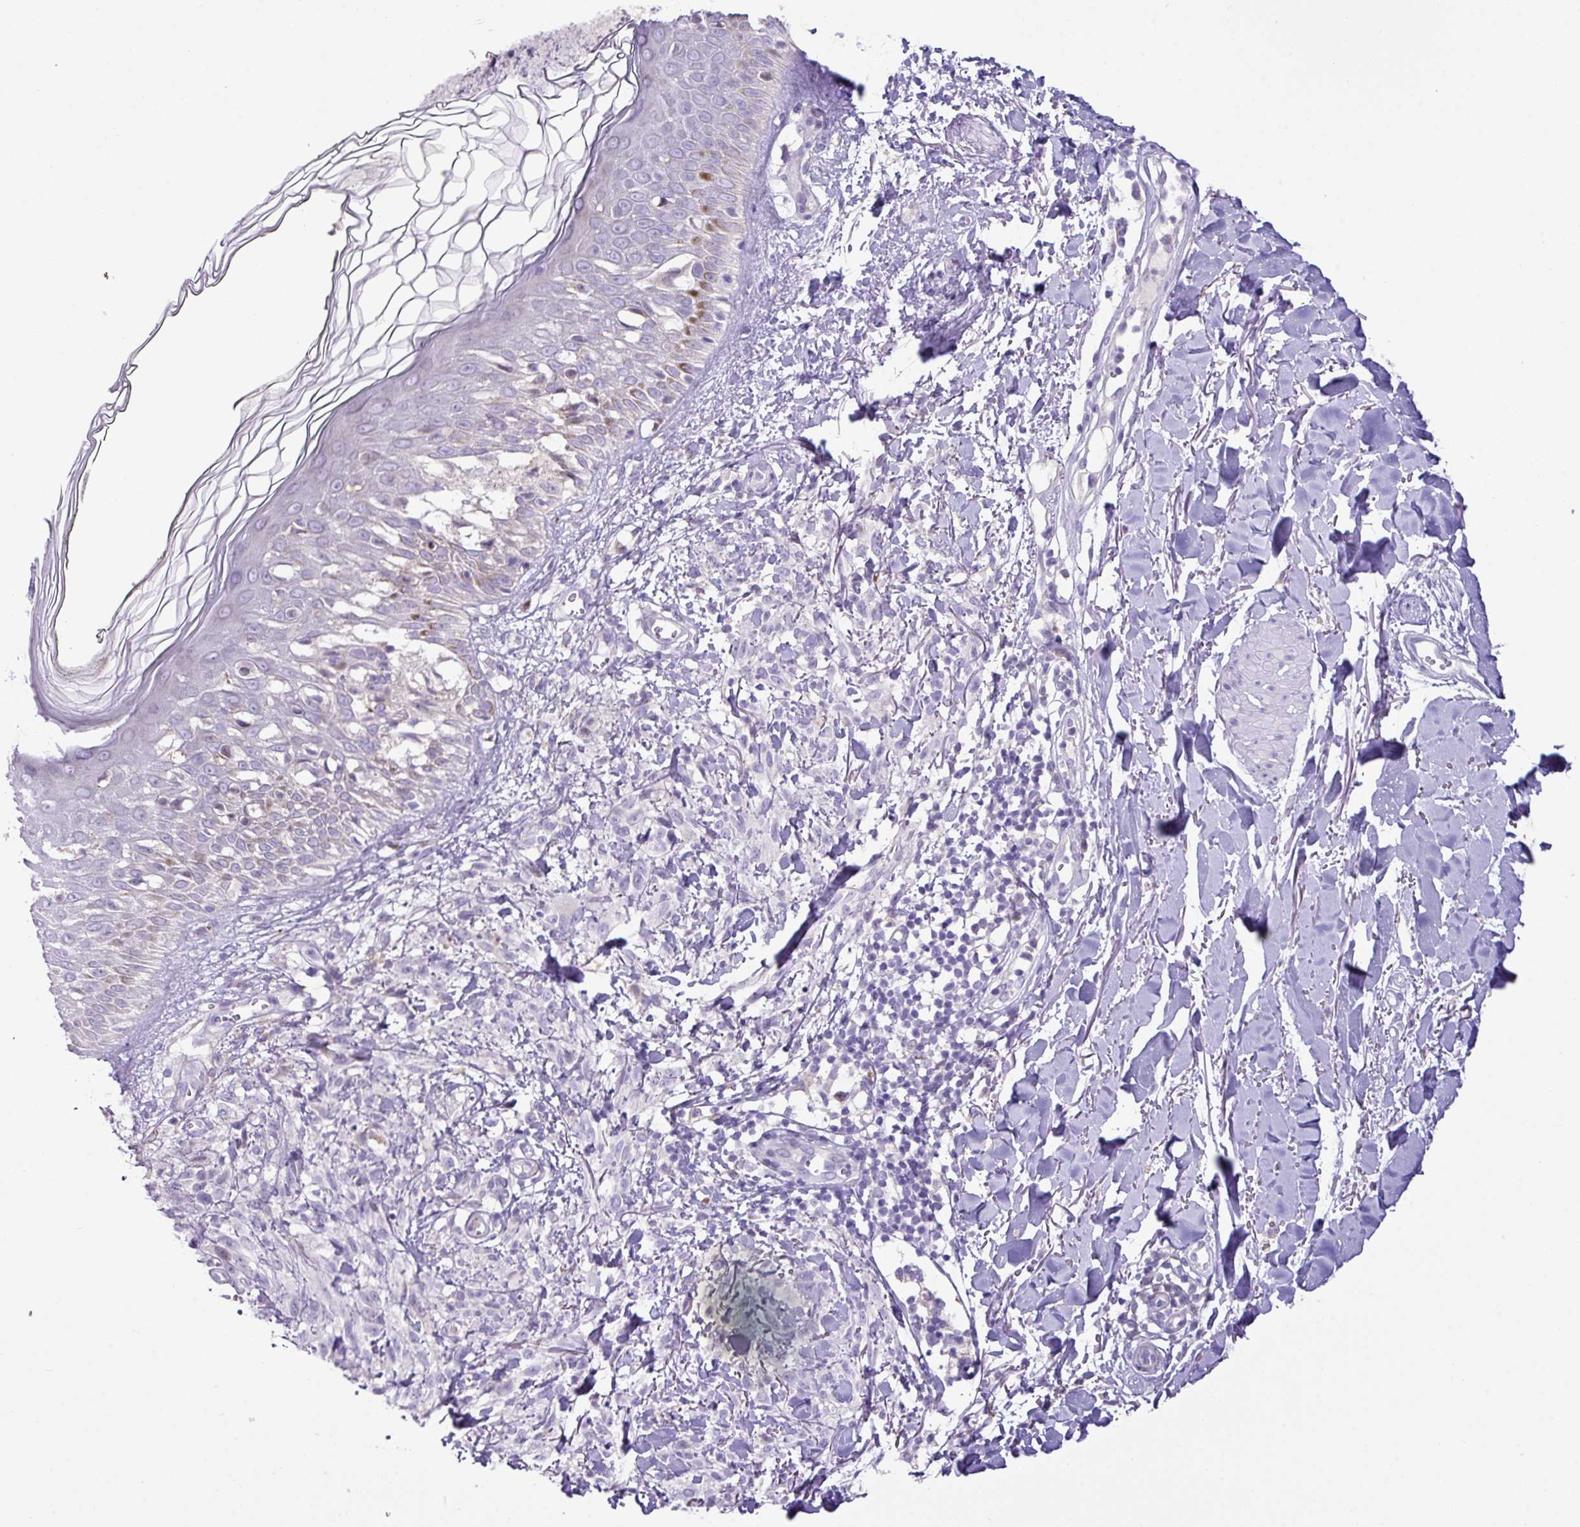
{"staining": {"intensity": "negative", "quantity": "none", "location": "none"}, "tissue": "melanoma", "cell_type": "Tumor cells", "image_type": "cancer", "snomed": [{"axis": "morphology", "description": "Malignant melanoma, NOS"}, {"axis": "topography", "description": "Skin of forearm"}], "caption": "High power microscopy image of an immunohistochemistry (IHC) micrograph of malignant melanoma, revealing no significant positivity in tumor cells.", "gene": "RGS21", "patient": {"sex": "female", "age": 65}}